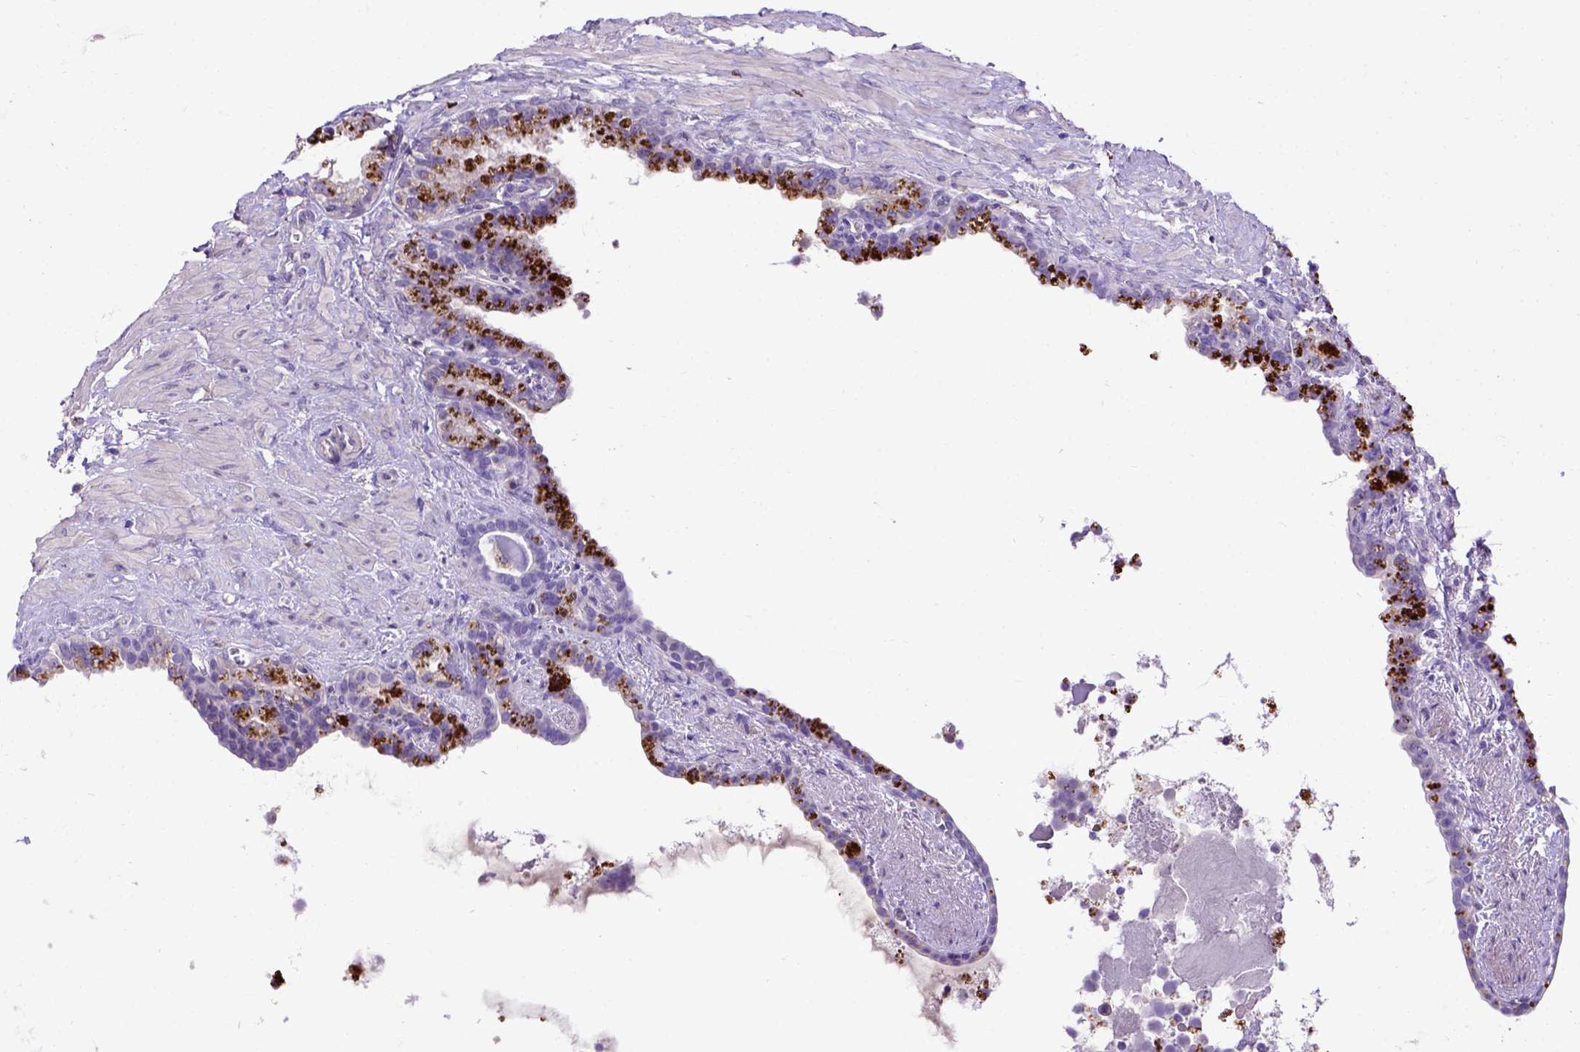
{"staining": {"intensity": "negative", "quantity": "none", "location": "none"}, "tissue": "seminal vesicle", "cell_type": "Glandular cells", "image_type": "normal", "snomed": [{"axis": "morphology", "description": "Normal tissue, NOS"}, {"axis": "topography", "description": "Seminal veicle"}], "caption": "DAB (3,3'-diaminobenzidine) immunohistochemical staining of normal seminal vesicle demonstrates no significant positivity in glandular cells. (DAB (3,3'-diaminobenzidine) immunohistochemistry (IHC), high magnification).", "gene": "ADAM12", "patient": {"sex": "male", "age": 76}}